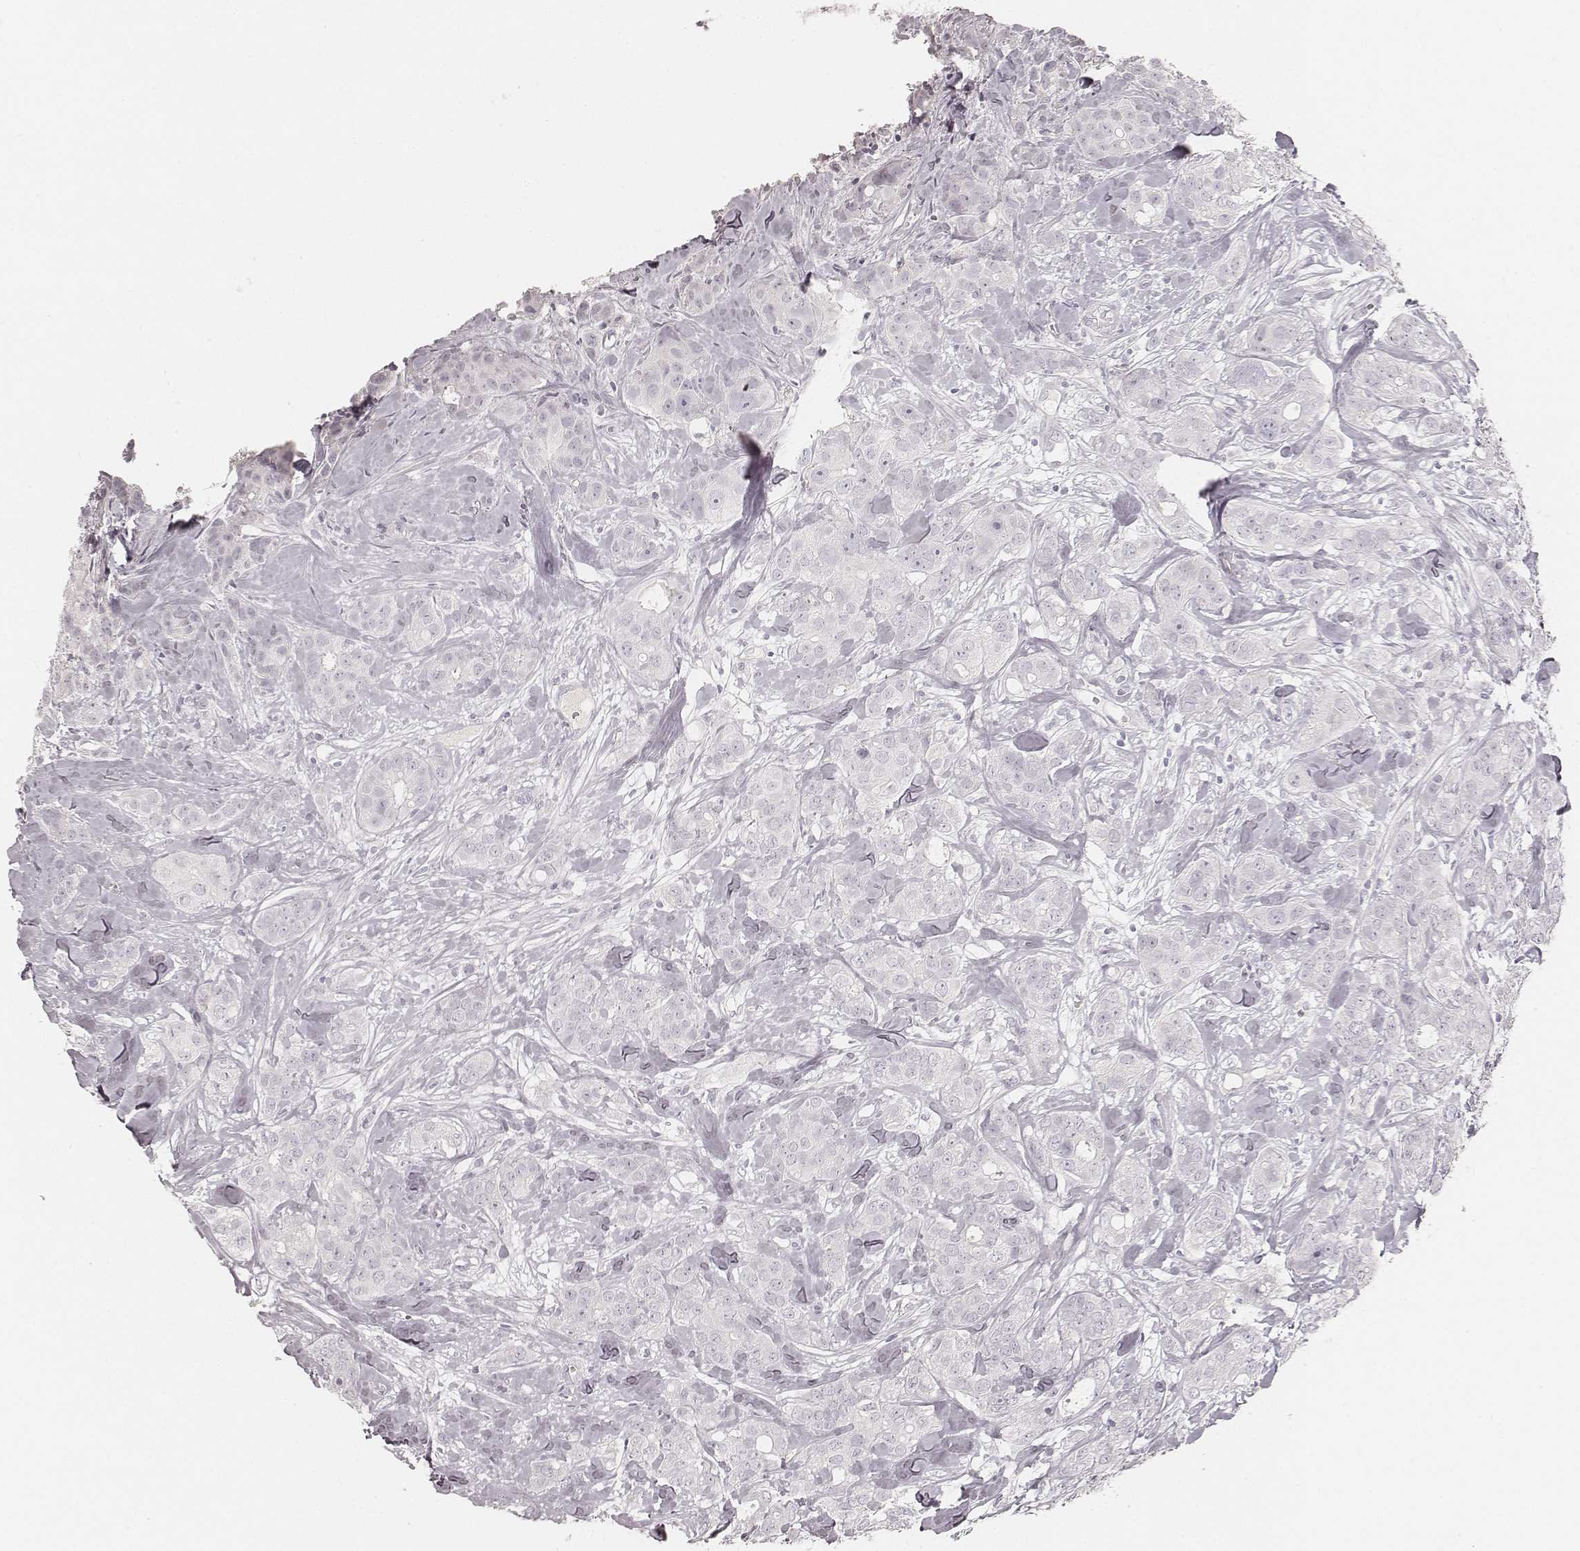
{"staining": {"intensity": "negative", "quantity": "none", "location": "none"}, "tissue": "breast cancer", "cell_type": "Tumor cells", "image_type": "cancer", "snomed": [{"axis": "morphology", "description": "Duct carcinoma"}, {"axis": "topography", "description": "Breast"}], "caption": "A high-resolution image shows immunohistochemistry staining of infiltrating ductal carcinoma (breast), which shows no significant expression in tumor cells.", "gene": "KRT31", "patient": {"sex": "female", "age": 43}}